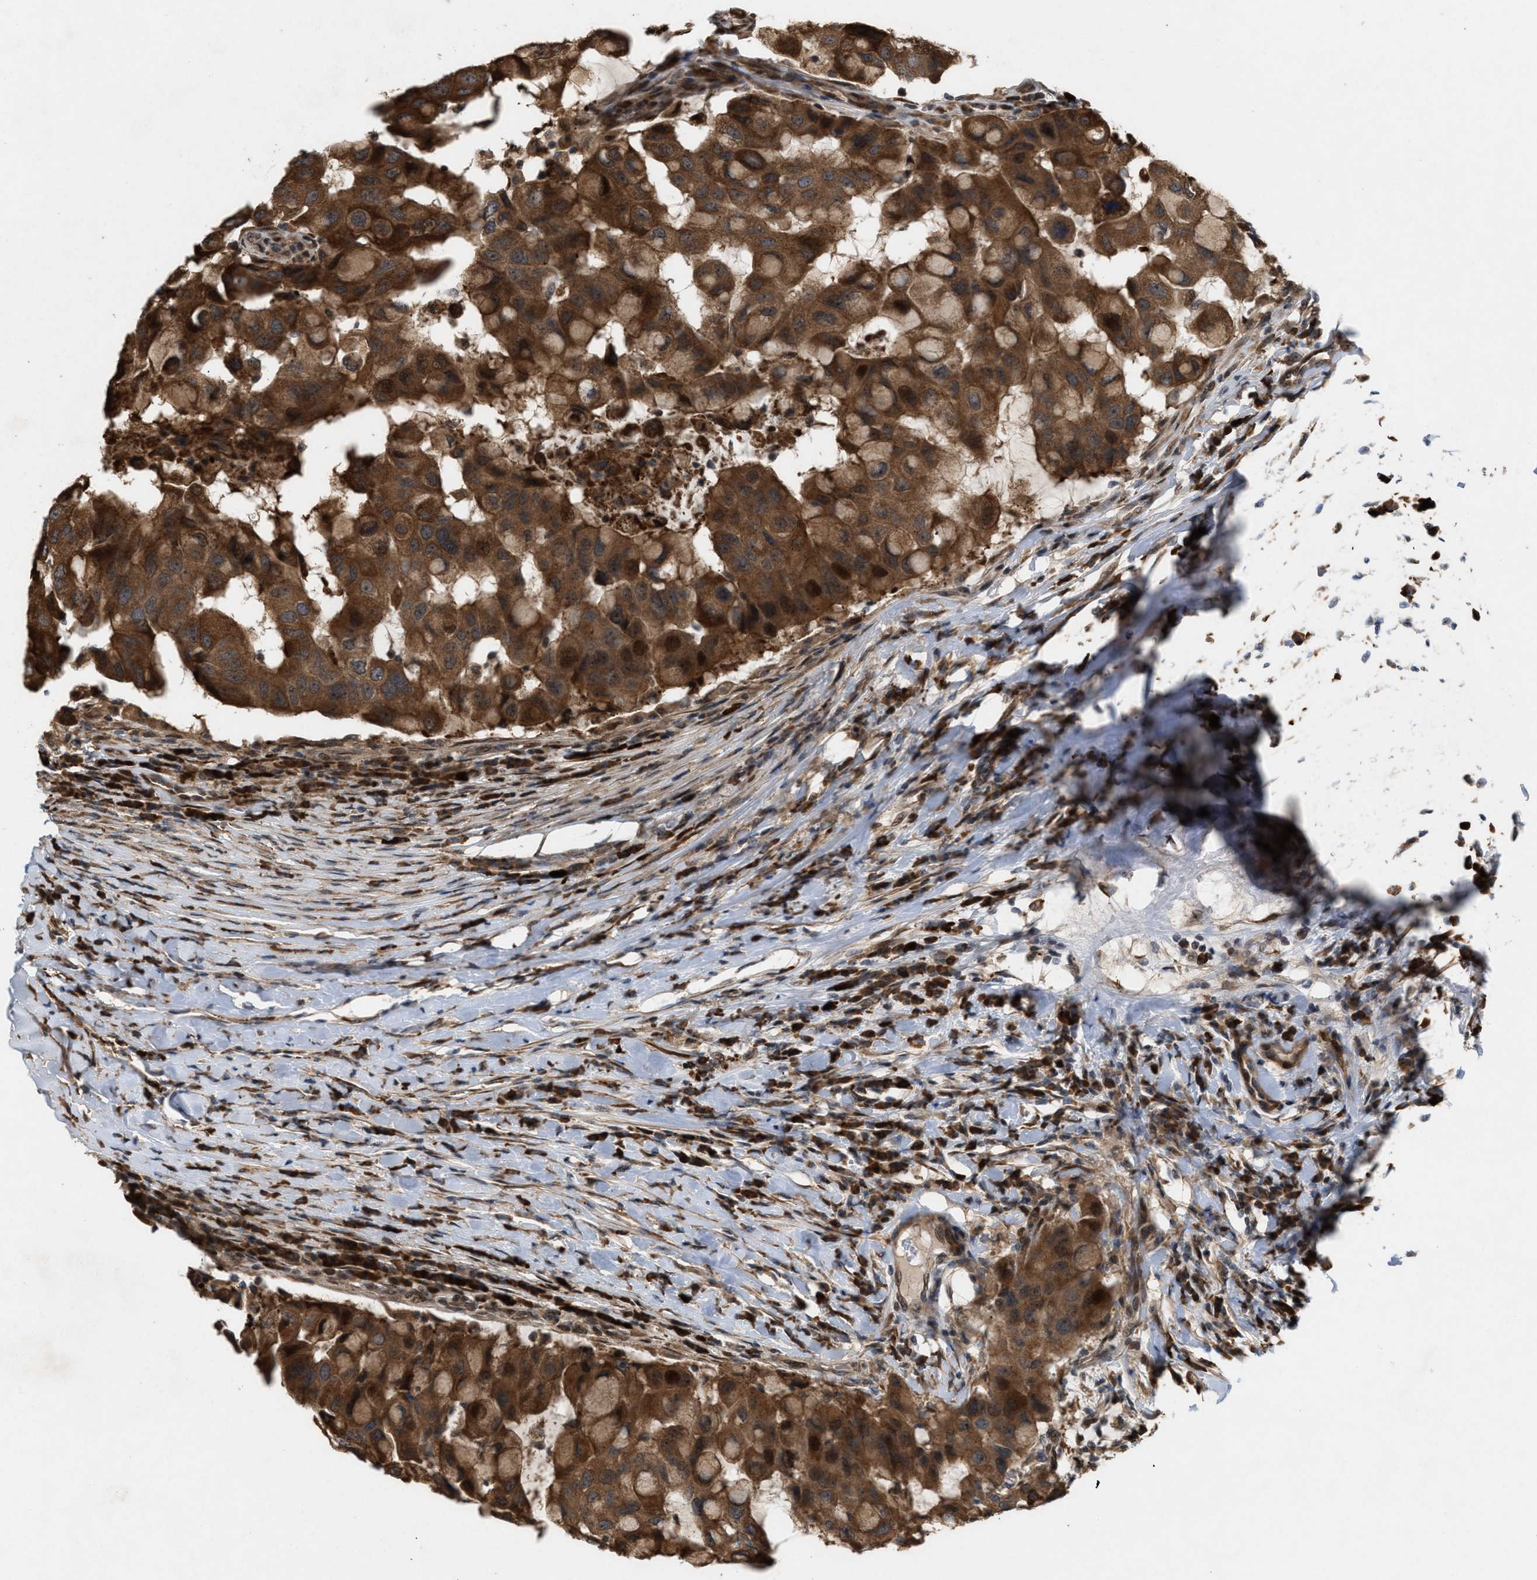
{"staining": {"intensity": "strong", "quantity": ">75%", "location": "cytoplasmic/membranous"}, "tissue": "breast cancer", "cell_type": "Tumor cells", "image_type": "cancer", "snomed": [{"axis": "morphology", "description": "Duct carcinoma"}, {"axis": "topography", "description": "Breast"}], "caption": "This is an image of immunohistochemistry (IHC) staining of breast cancer, which shows strong staining in the cytoplasmic/membranous of tumor cells.", "gene": "MFSD6", "patient": {"sex": "female", "age": 27}}